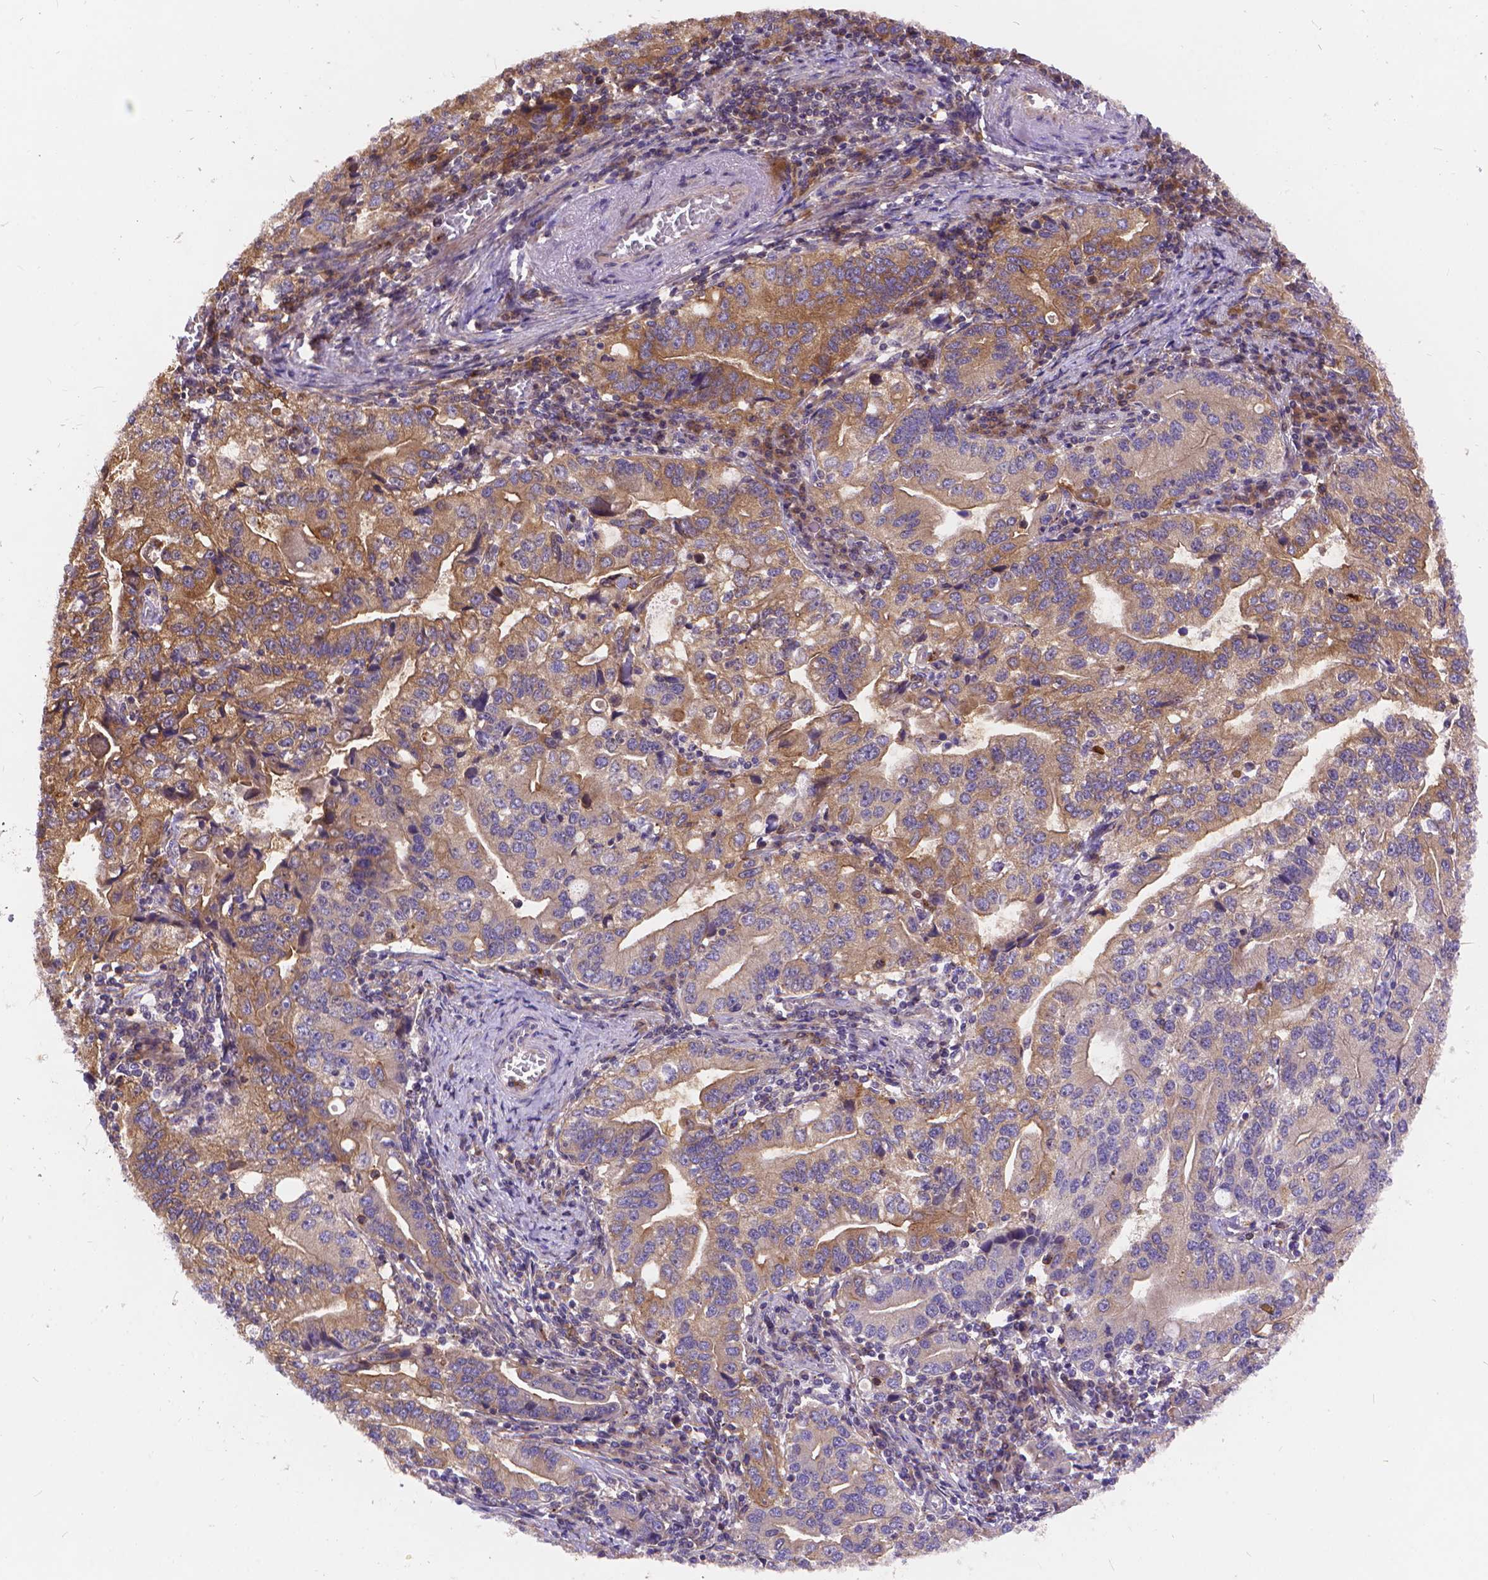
{"staining": {"intensity": "moderate", "quantity": ">75%", "location": "cytoplasmic/membranous"}, "tissue": "stomach cancer", "cell_type": "Tumor cells", "image_type": "cancer", "snomed": [{"axis": "morphology", "description": "Adenocarcinoma, NOS"}, {"axis": "topography", "description": "Stomach, lower"}], "caption": "Immunohistochemical staining of human stomach cancer shows medium levels of moderate cytoplasmic/membranous positivity in approximately >75% of tumor cells.", "gene": "ARAP1", "patient": {"sex": "female", "age": 72}}